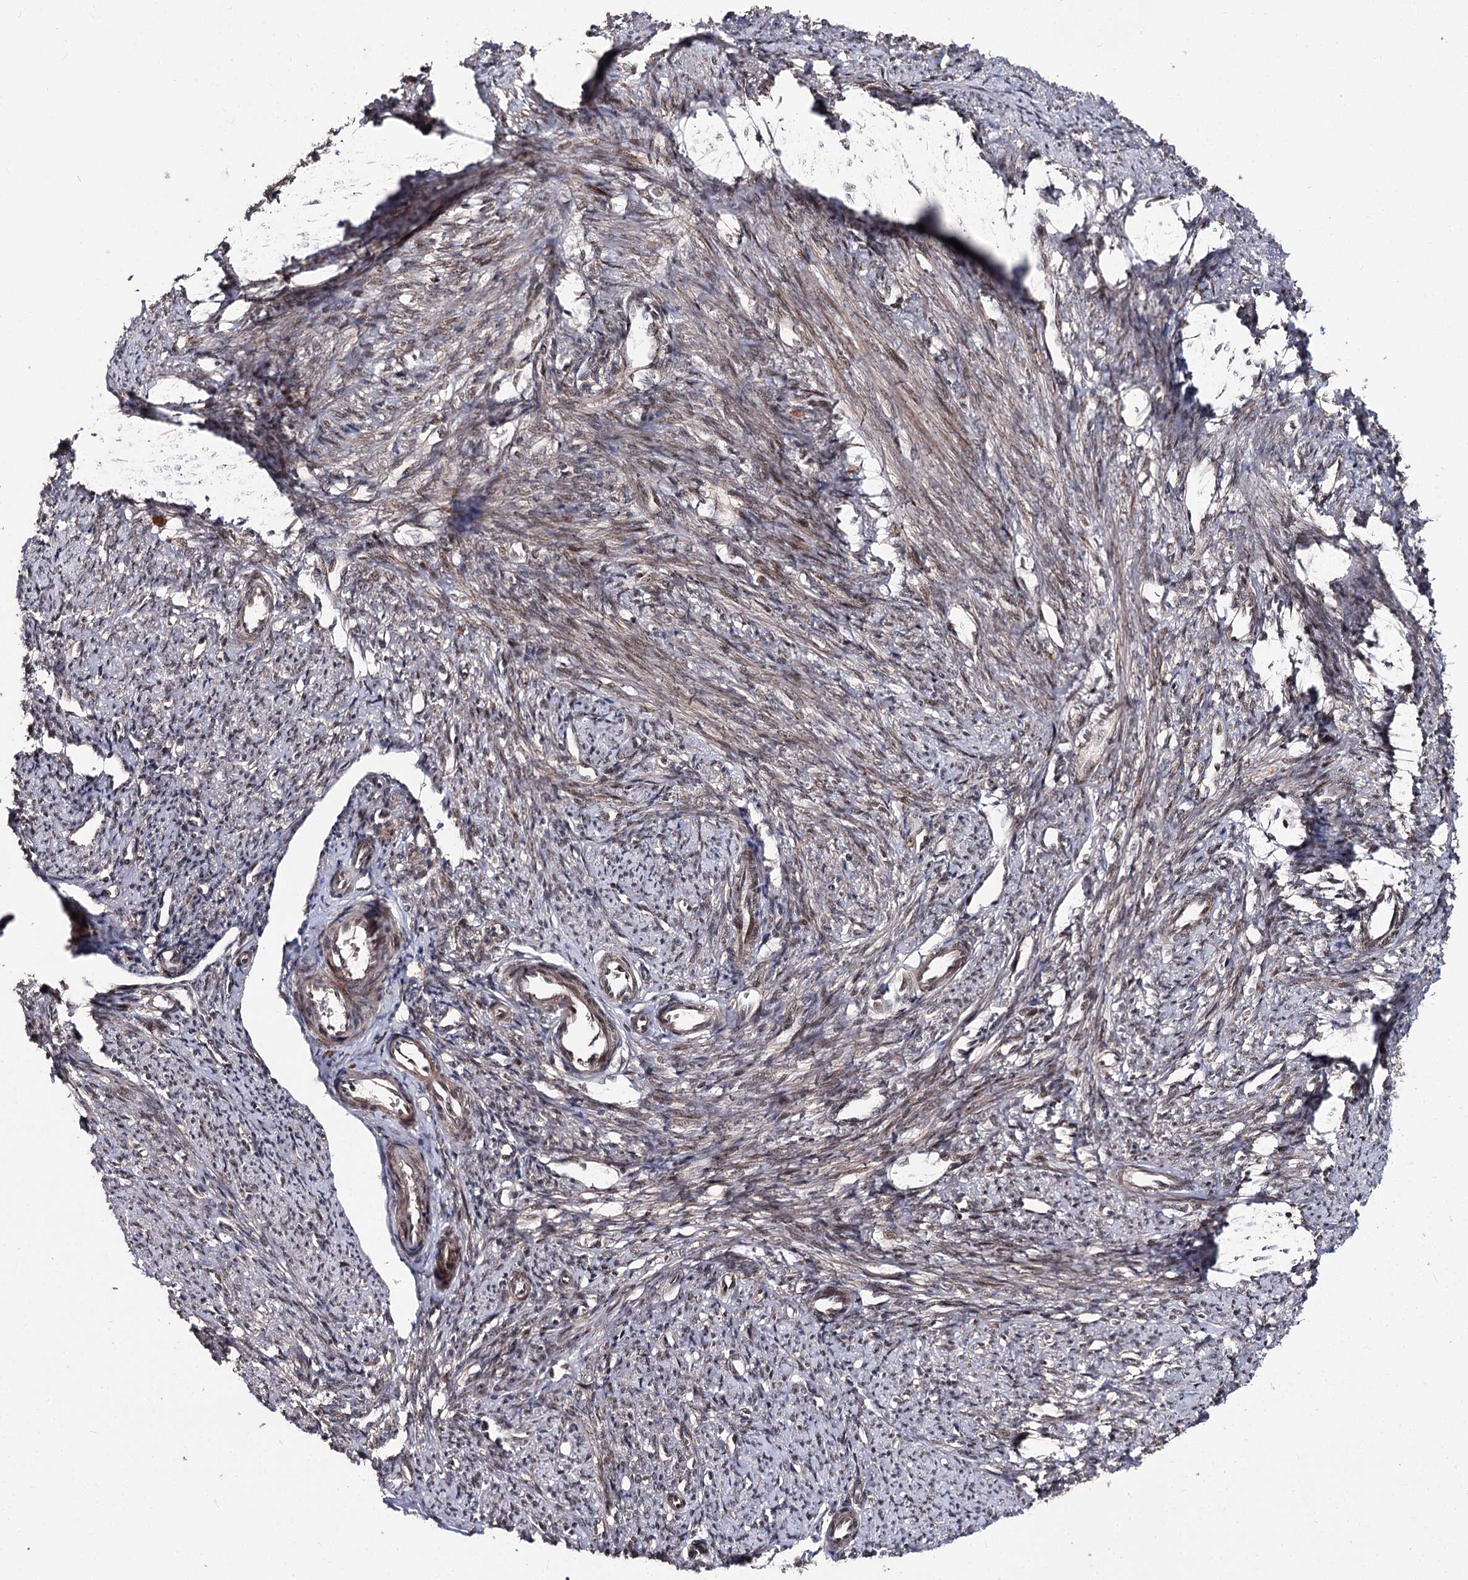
{"staining": {"intensity": "strong", "quantity": "25%-75%", "location": "cytoplasmic/membranous,nuclear"}, "tissue": "smooth muscle", "cell_type": "Smooth muscle cells", "image_type": "normal", "snomed": [{"axis": "morphology", "description": "Normal tissue, NOS"}, {"axis": "topography", "description": "Smooth muscle"}, {"axis": "topography", "description": "Uterus"}], "caption": "High-power microscopy captured an immunohistochemistry histopathology image of normal smooth muscle, revealing strong cytoplasmic/membranous,nuclear positivity in about 25%-75% of smooth muscle cells.", "gene": "FAM53B", "patient": {"sex": "female", "age": 59}}